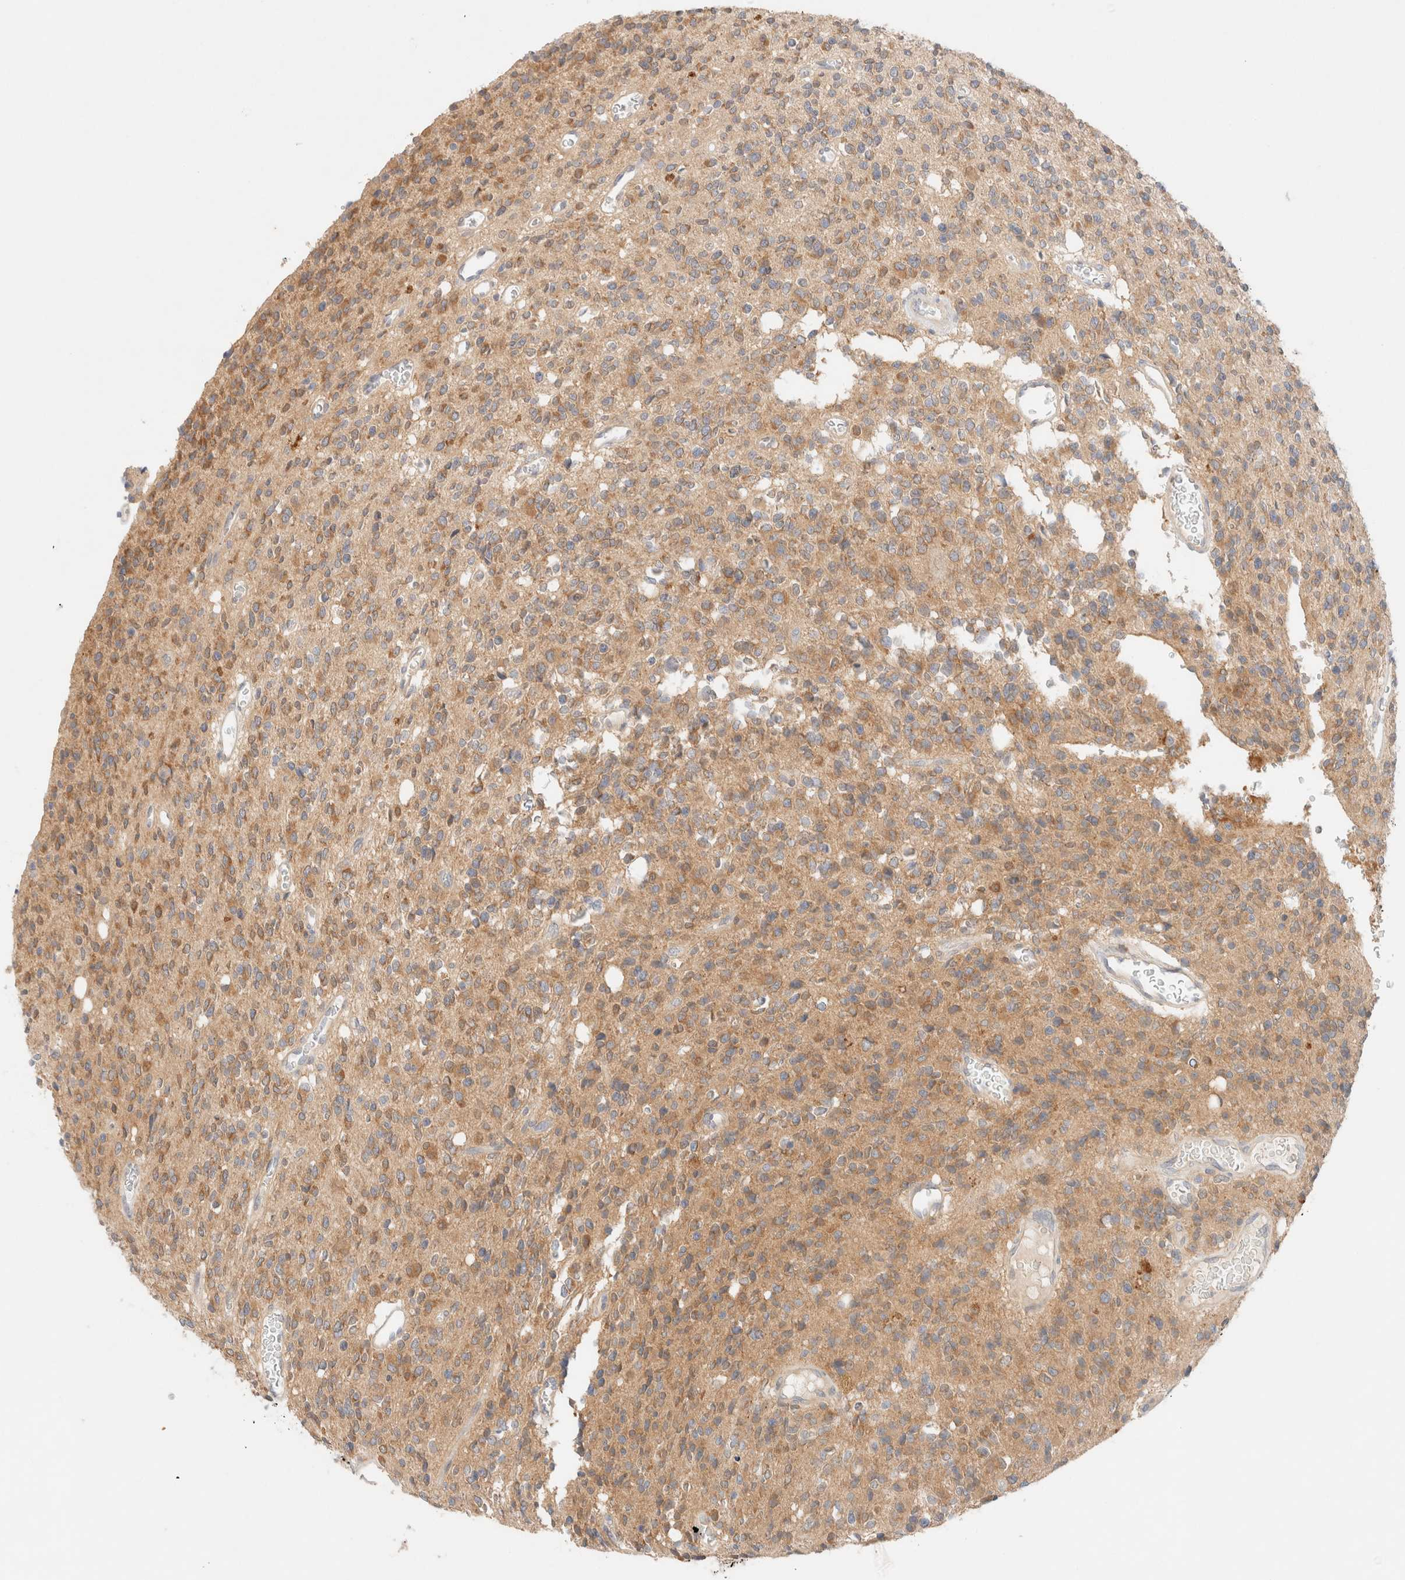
{"staining": {"intensity": "moderate", "quantity": ">75%", "location": "cytoplasmic/membranous"}, "tissue": "glioma", "cell_type": "Tumor cells", "image_type": "cancer", "snomed": [{"axis": "morphology", "description": "Glioma, malignant, High grade"}, {"axis": "topography", "description": "Brain"}], "caption": "Immunohistochemistry of human glioma demonstrates medium levels of moderate cytoplasmic/membranous positivity in approximately >75% of tumor cells.", "gene": "SARM1", "patient": {"sex": "male", "age": 34}}